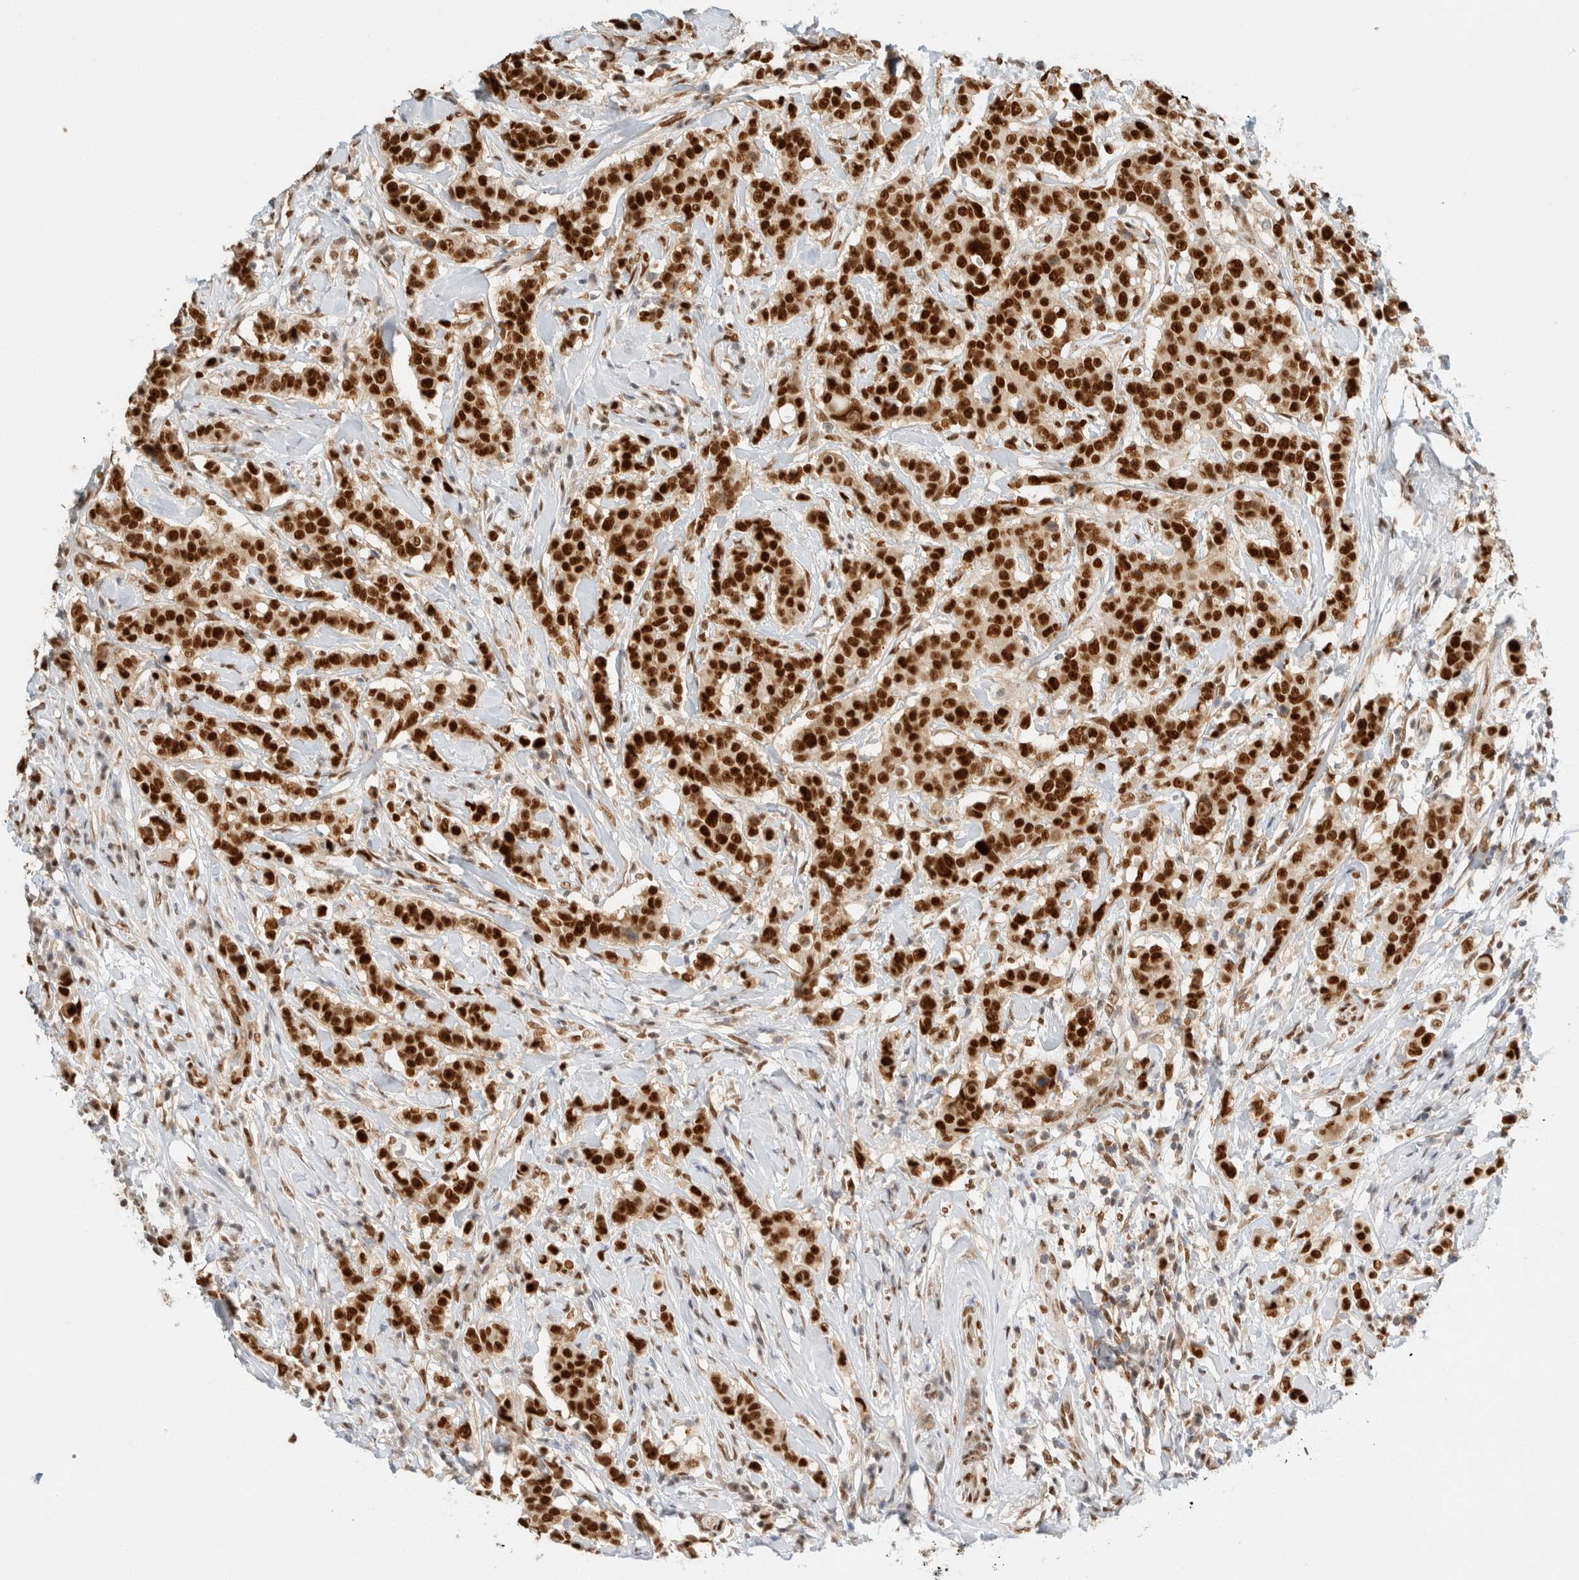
{"staining": {"intensity": "strong", "quantity": ">75%", "location": "nuclear"}, "tissue": "breast cancer", "cell_type": "Tumor cells", "image_type": "cancer", "snomed": [{"axis": "morphology", "description": "Duct carcinoma"}, {"axis": "topography", "description": "Breast"}], "caption": "An IHC micrograph of neoplastic tissue is shown. Protein staining in brown labels strong nuclear positivity in breast cancer (intraductal carcinoma) within tumor cells.", "gene": "ZNF768", "patient": {"sex": "female", "age": 27}}